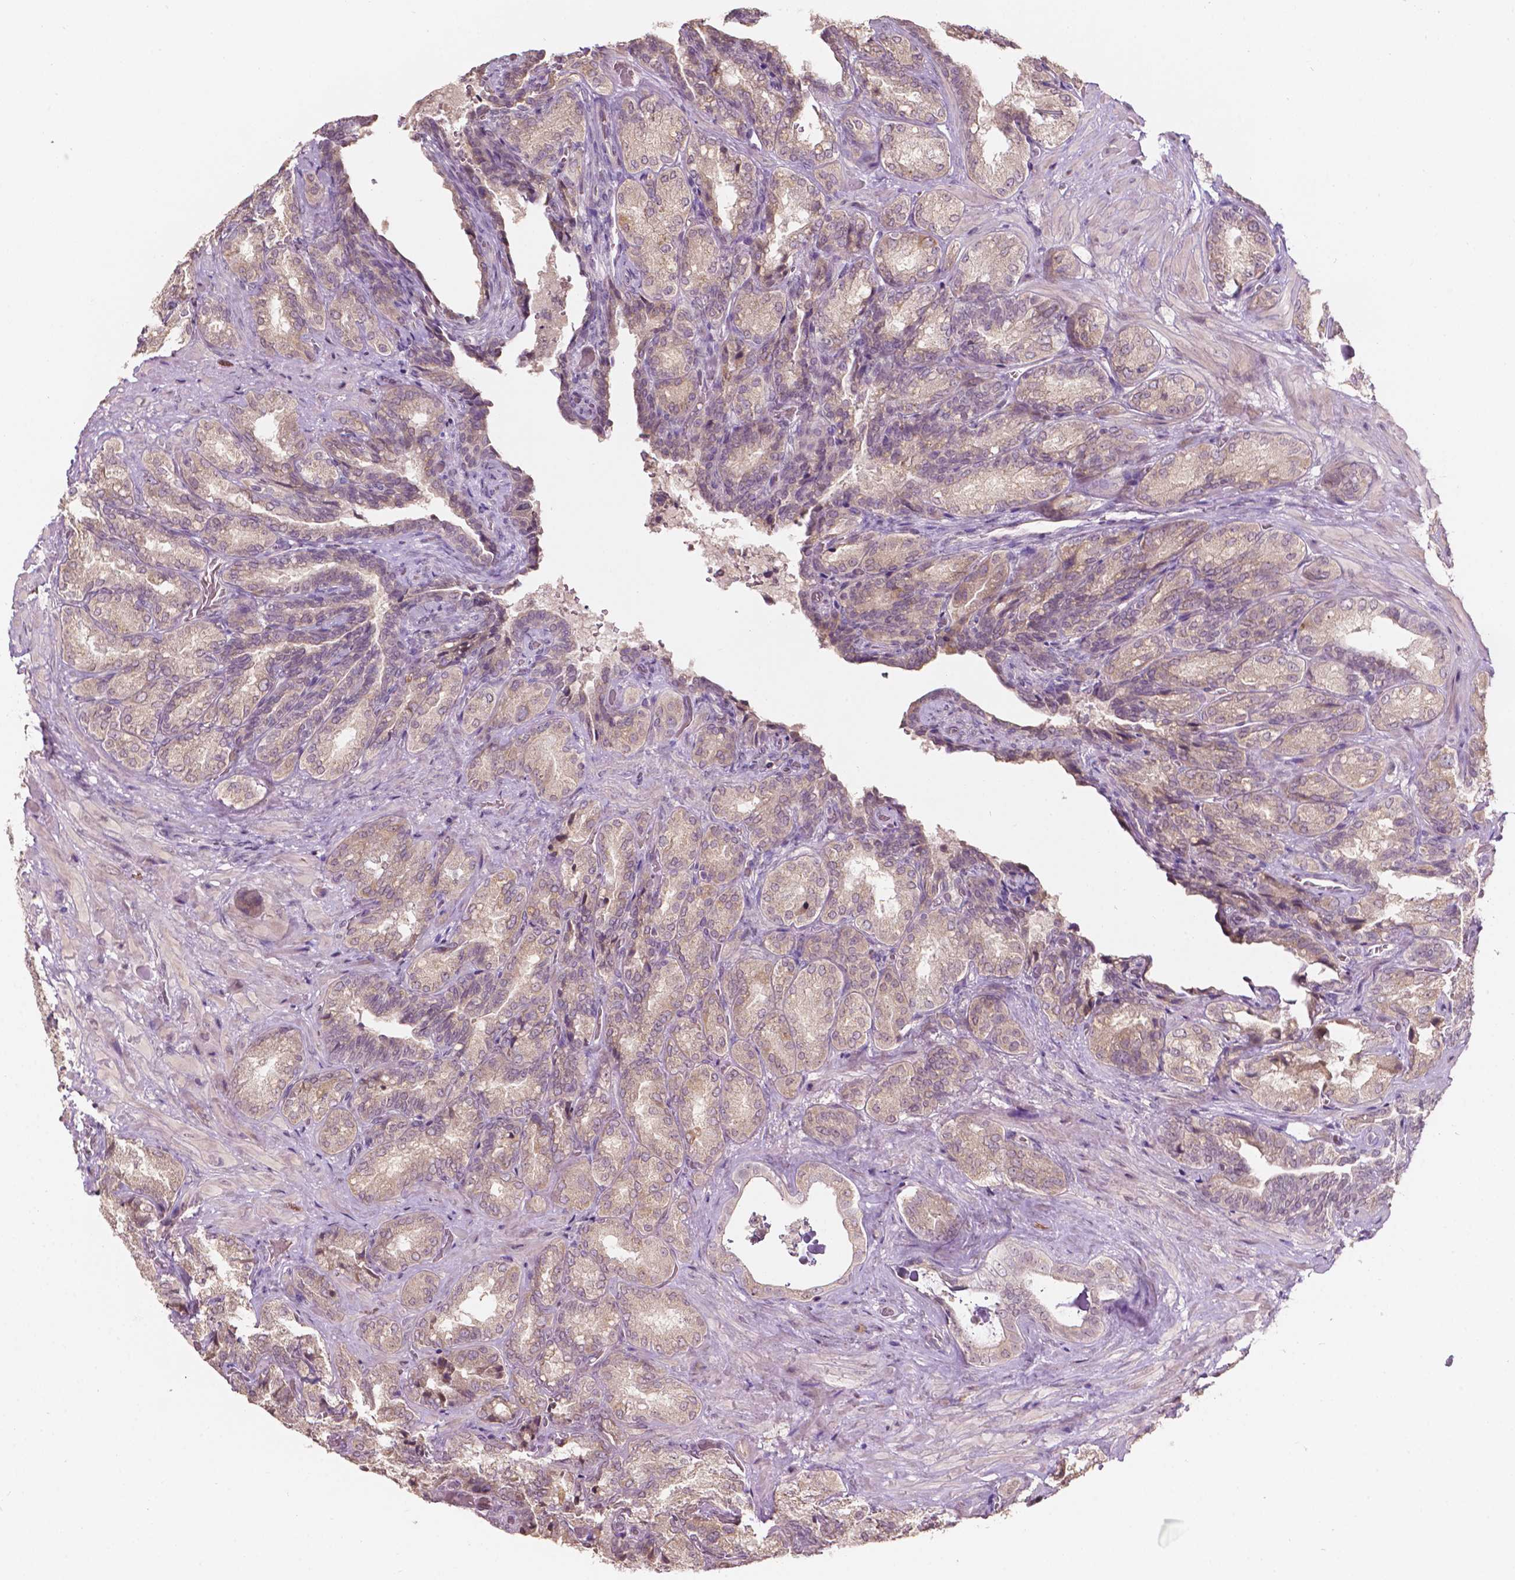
{"staining": {"intensity": "weak", "quantity": ">75%", "location": "cytoplasmic/membranous"}, "tissue": "seminal vesicle", "cell_type": "Glandular cells", "image_type": "normal", "snomed": [{"axis": "morphology", "description": "Normal tissue, NOS"}, {"axis": "topography", "description": "Seminal veicle"}], "caption": "Weak cytoplasmic/membranous staining is present in about >75% of glandular cells in benign seminal vesicle. The staining is performed using DAB (3,3'-diaminobenzidine) brown chromogen to label protein expression. The nuclei are counter-stained blue using hematoxylin.", "gene": "NOS1AP", "patient": {"sex": "male", "age": 68}}